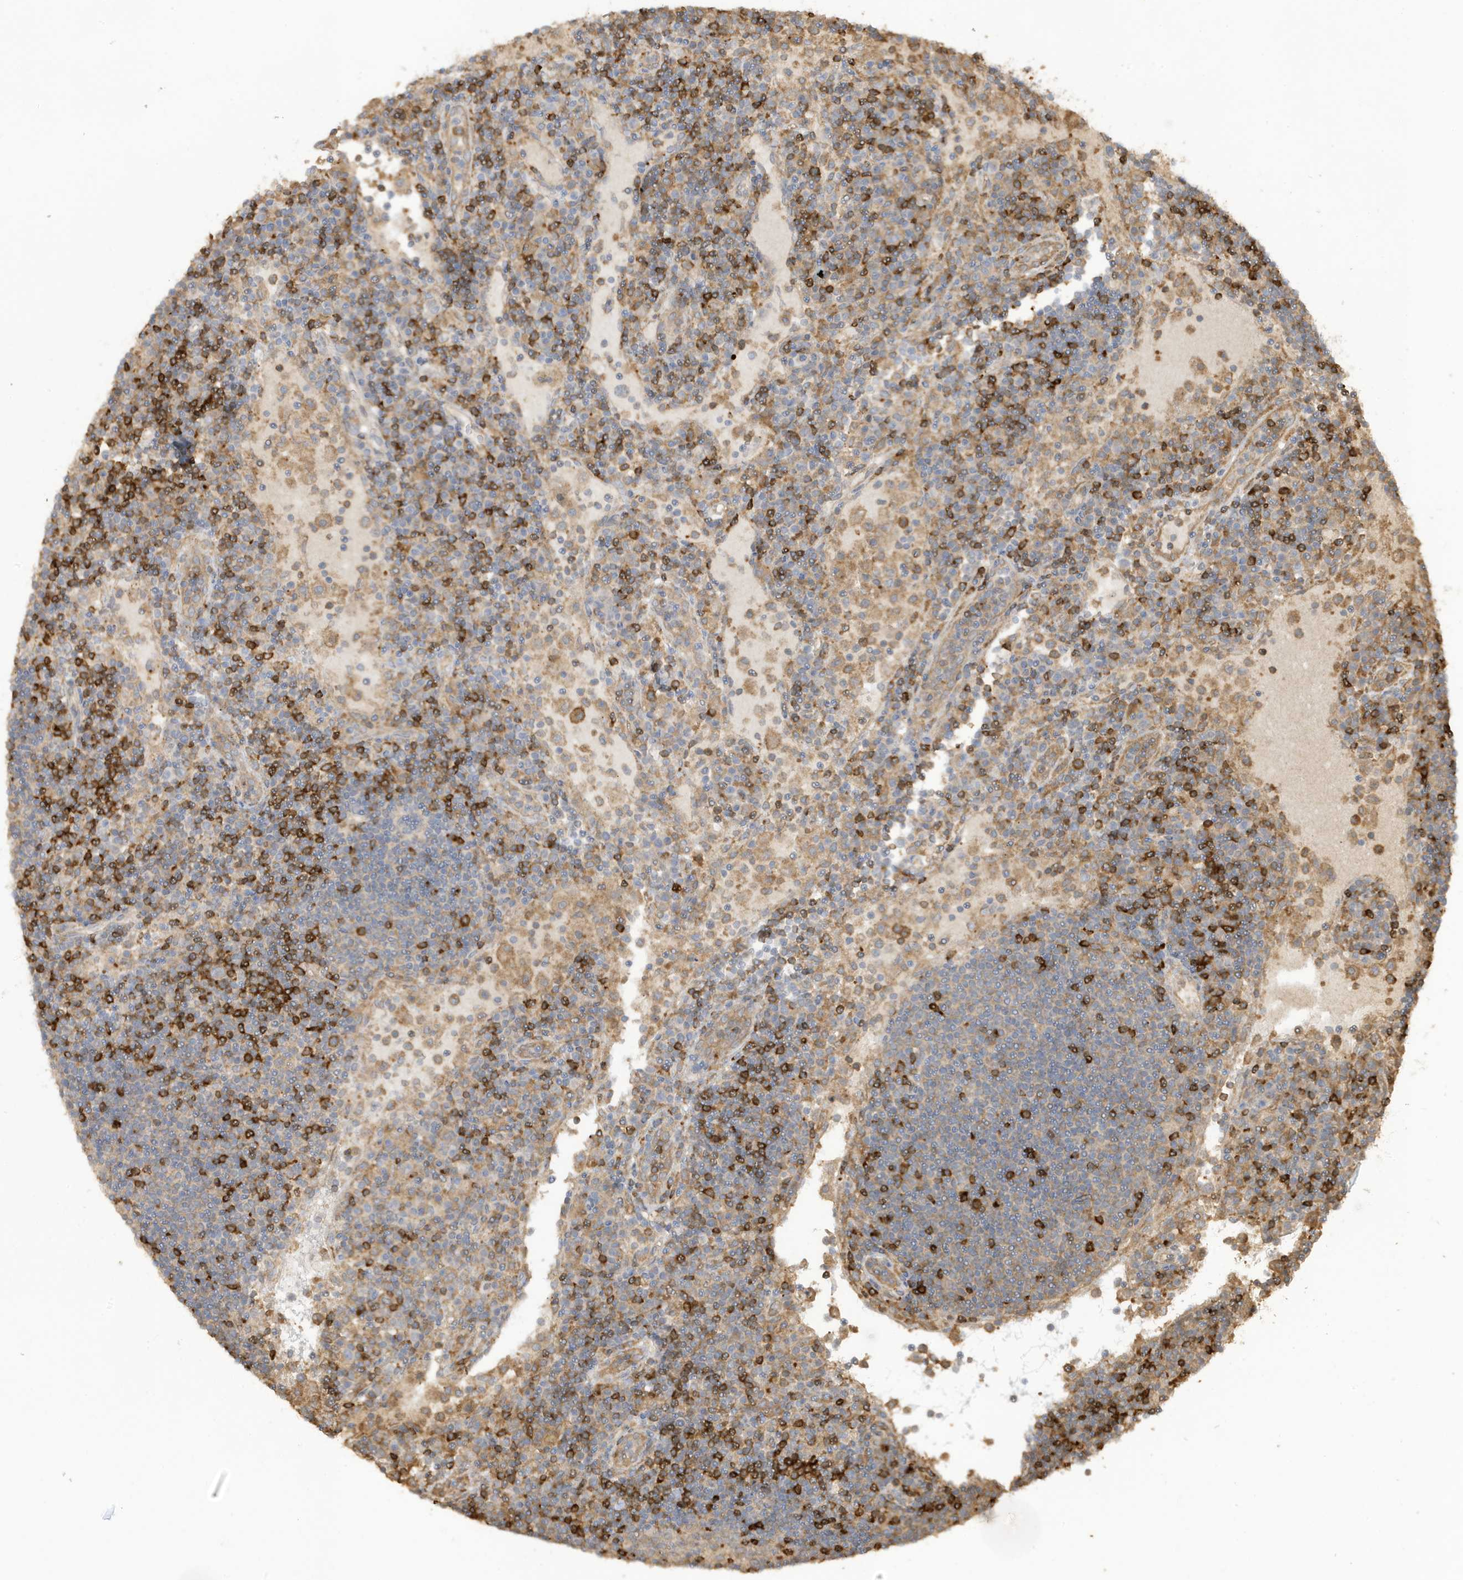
{"staining": {"intensity": "strong", "quantity": "25%-75%", "location": "cytoplasmic/membranous"}, "tissue": "lymph node", "cell_type": "Non-germinal center cells", "image_type": "normal", "snomed": [{"axis": "morphology", "description": "Normal tissue, NOS"}, {"axis": "topography", "description": "Lymph node"}], "caption": "High-magnification brightfield microscopy of benign lymph node stained with DAB (brown) and counterstained with hematoxylin (blue). non-germinal center cells exhibit strong cytoplasmic/membranous staining is seen in about25%-75% of cells. Using DAB (3,3'-diaminobenzidine) (brown) and hematoxylin (blue) stains, captured at high magnification using brightfield microscopy.", "gene": "PHACTR2", "patient": {"sex": "female", "age": 53}}